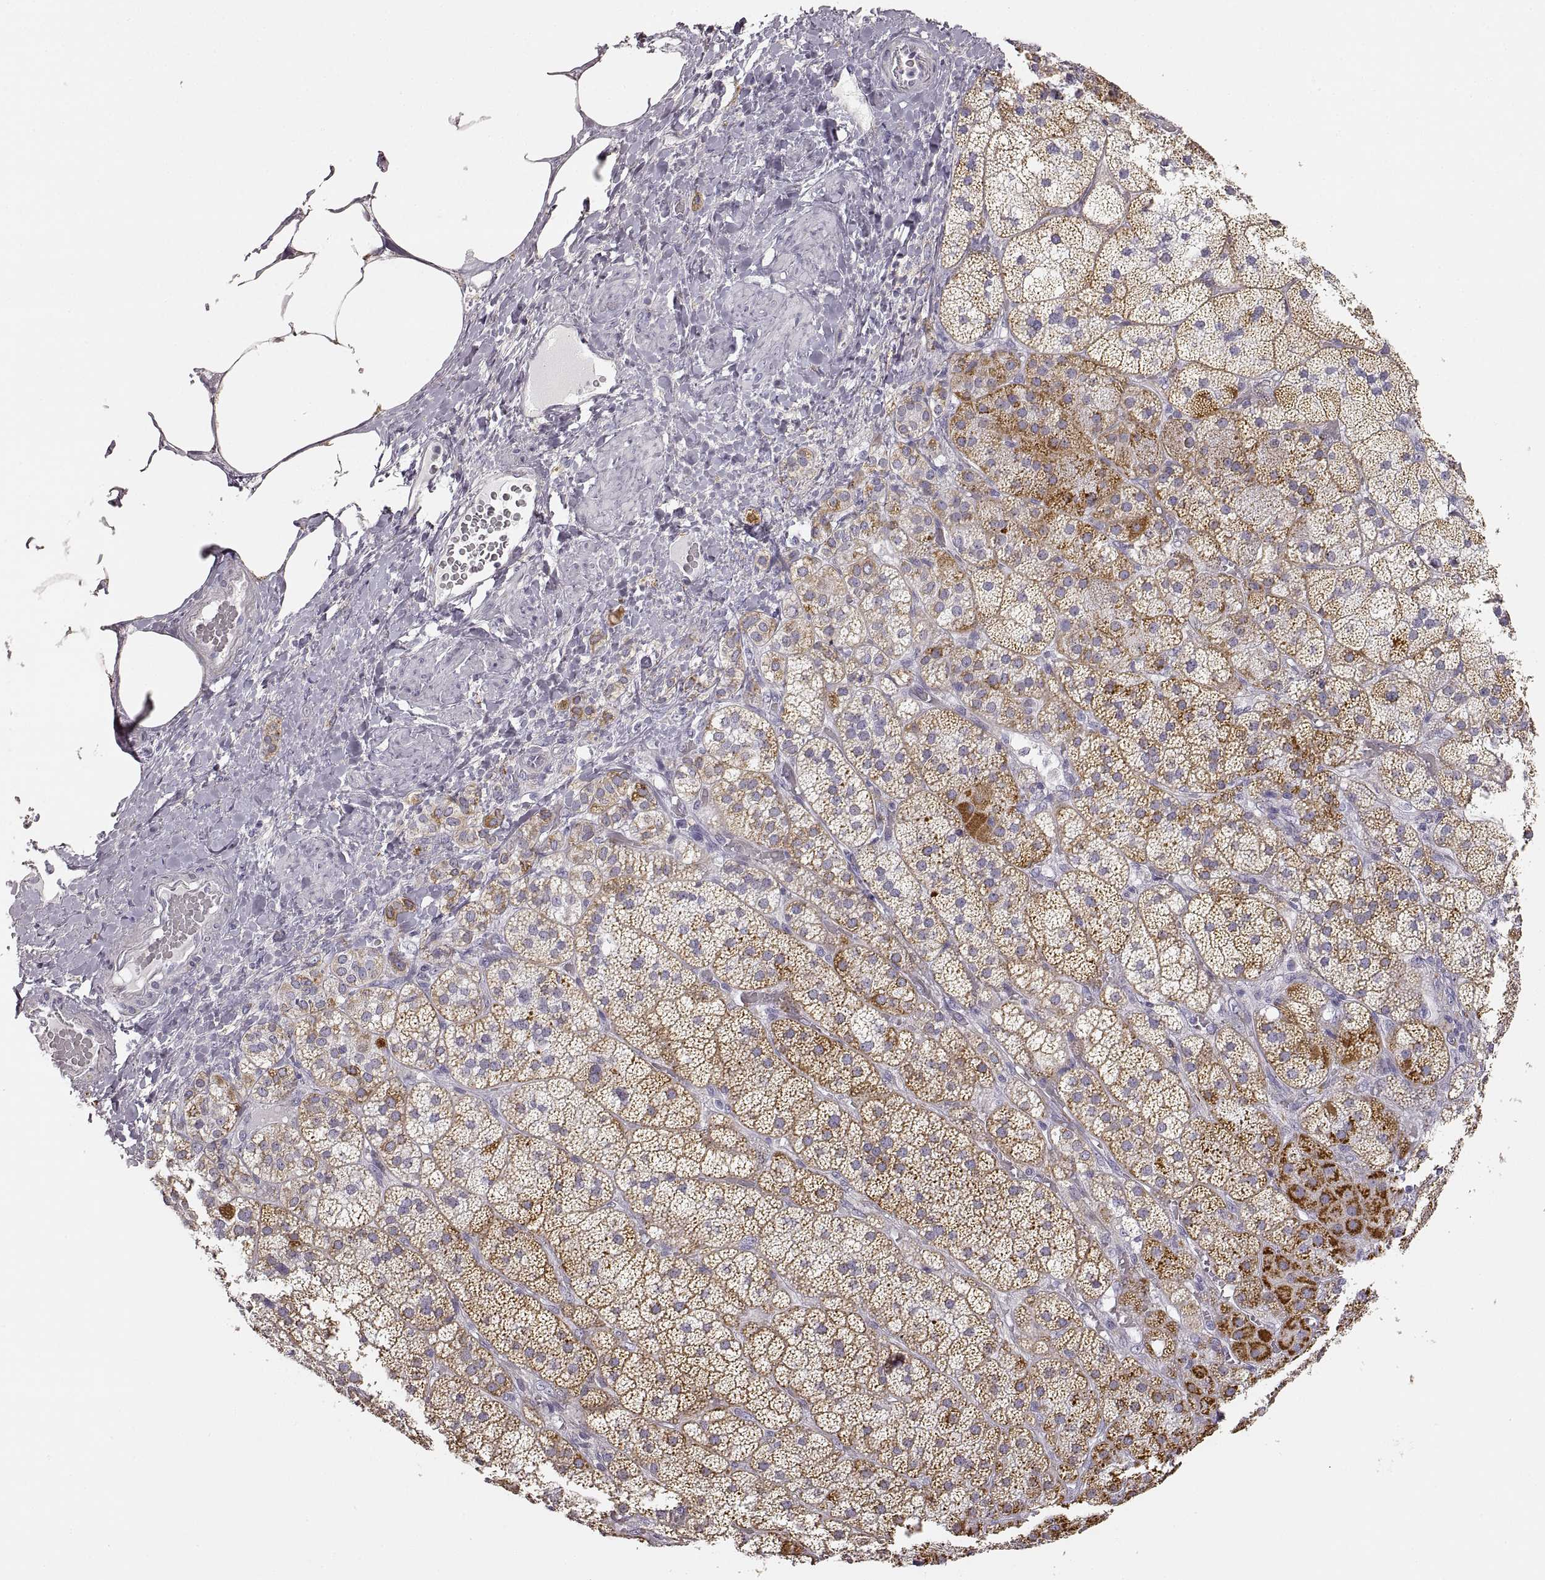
{"staining": {"intensity": "strong", "quantity": "25%-75%", "location": "cytoplasmic/membranous"}, "tissue": "adrenal gland", "cell_type": "Glandular cells", "image_type": "normal", "snomed": [{"axis": "morphology", "description": "Normal tissue, NOS"}, {"axis": "topography", "description": "Adrenal gland"}], "caption": "Immunohistochemical staining of benign human adrenal gland demonstrates 25%-75% levels of strong cytoplasmic/membranous protein staining in approximately 25%-75% of glandular cells. (DAB IHC, brown staining for protein, blue staining for nuclei).", "gene": "RDH13", "patient": {"sex": "male", "age": 57}}